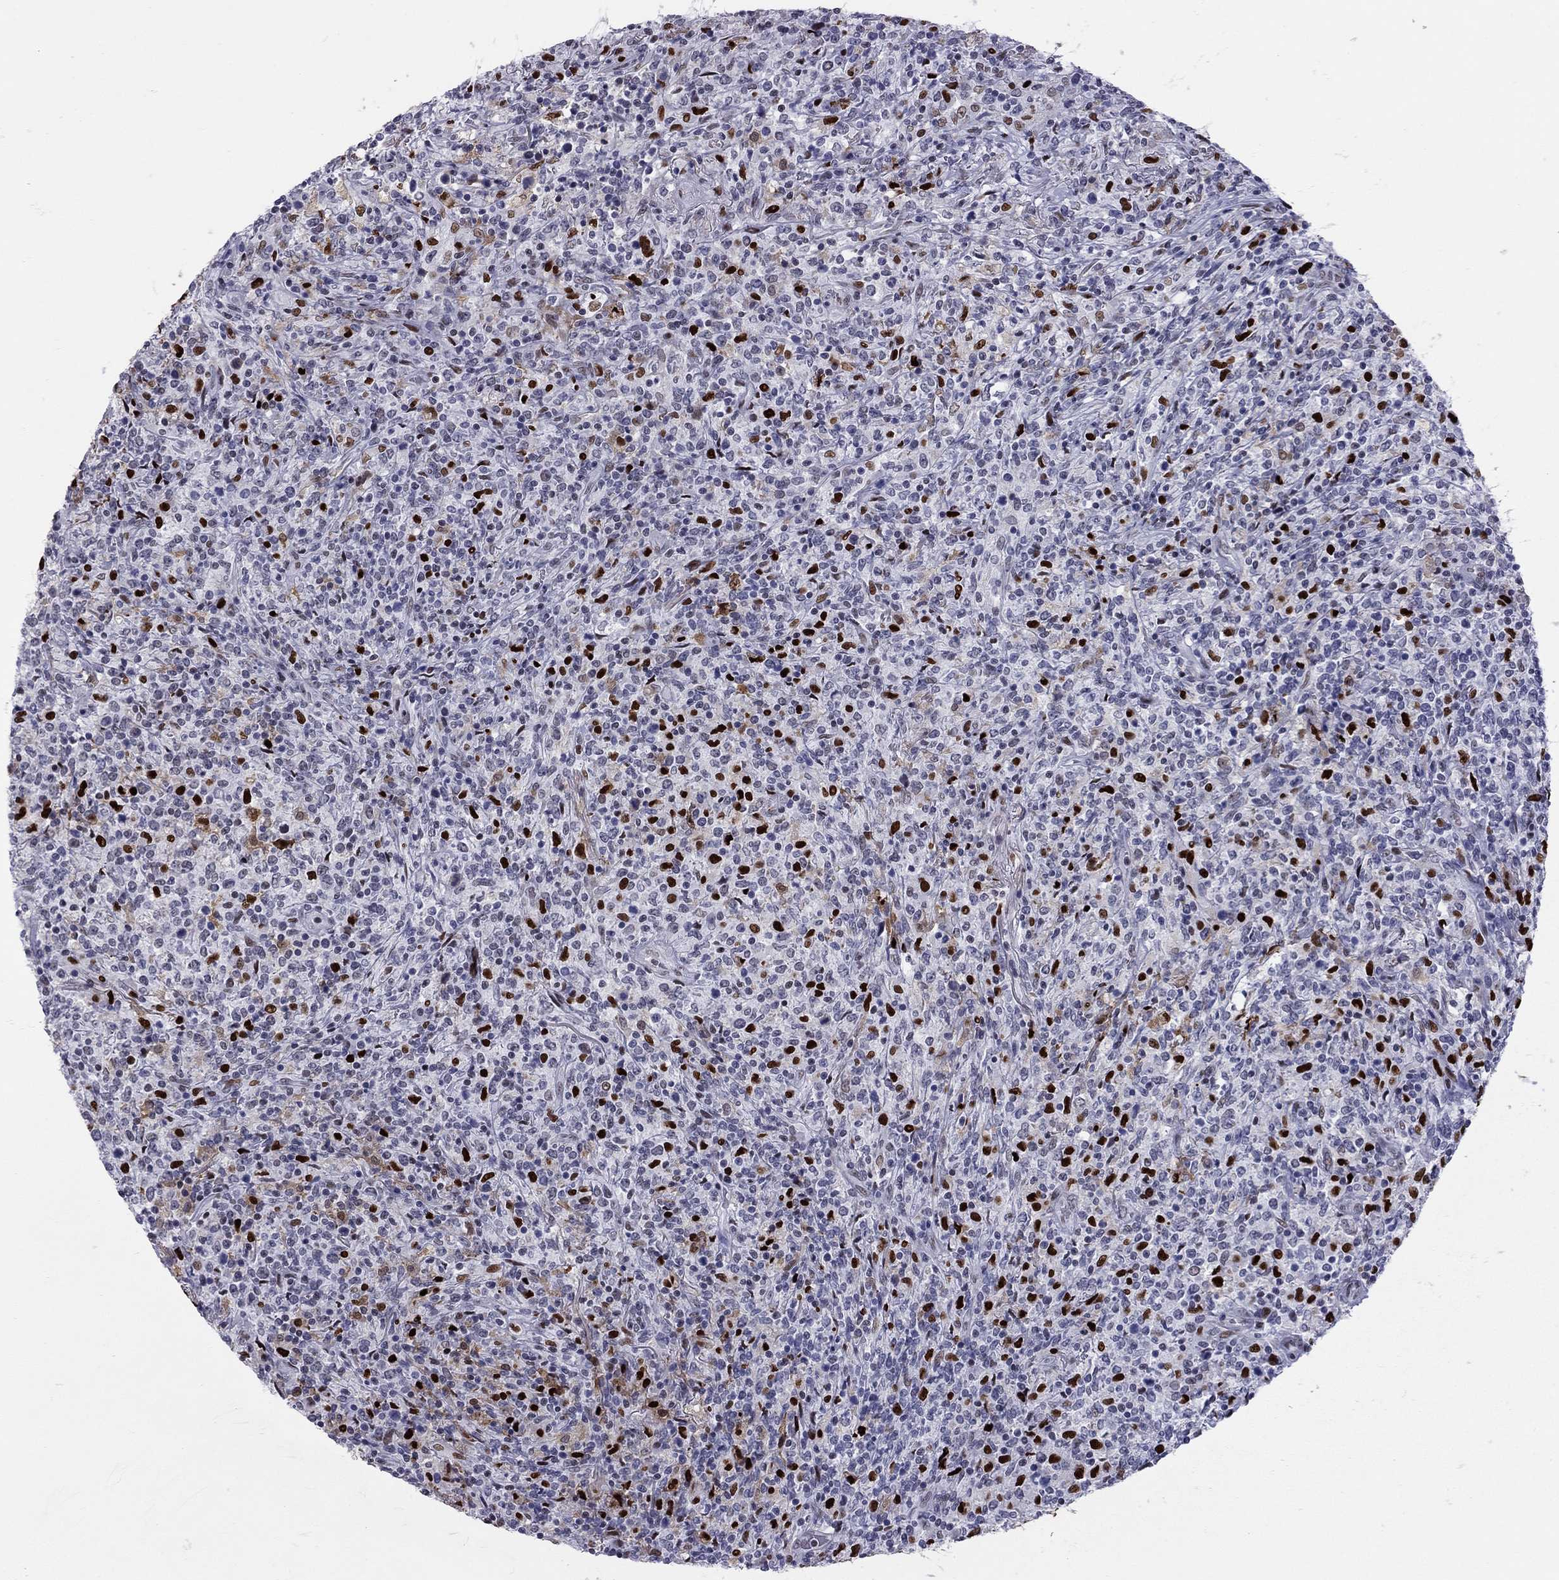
{"staining": {"intensity": "strong", "quantity": "<25%", "location": "nuclear"}, "tissue": "lymphoma", "cell_type": "Tumor cells", "image_type": "cancer", "snomed": [{"axis": "morphology", "description": "Malignant lymphoma, non-Hodgkin's type, High grade"}, {"axis": "topography", "description": "Lung"}], "caption": "Brown immunohistochemical staining in human malignant lymphoma, non-Hodgkin's type (high-grade) shows strong nuclear positivity in approximately <25% of tumor cells.", "gene": "PCGF3", "patient": {"sex": "male", "age": 79}}